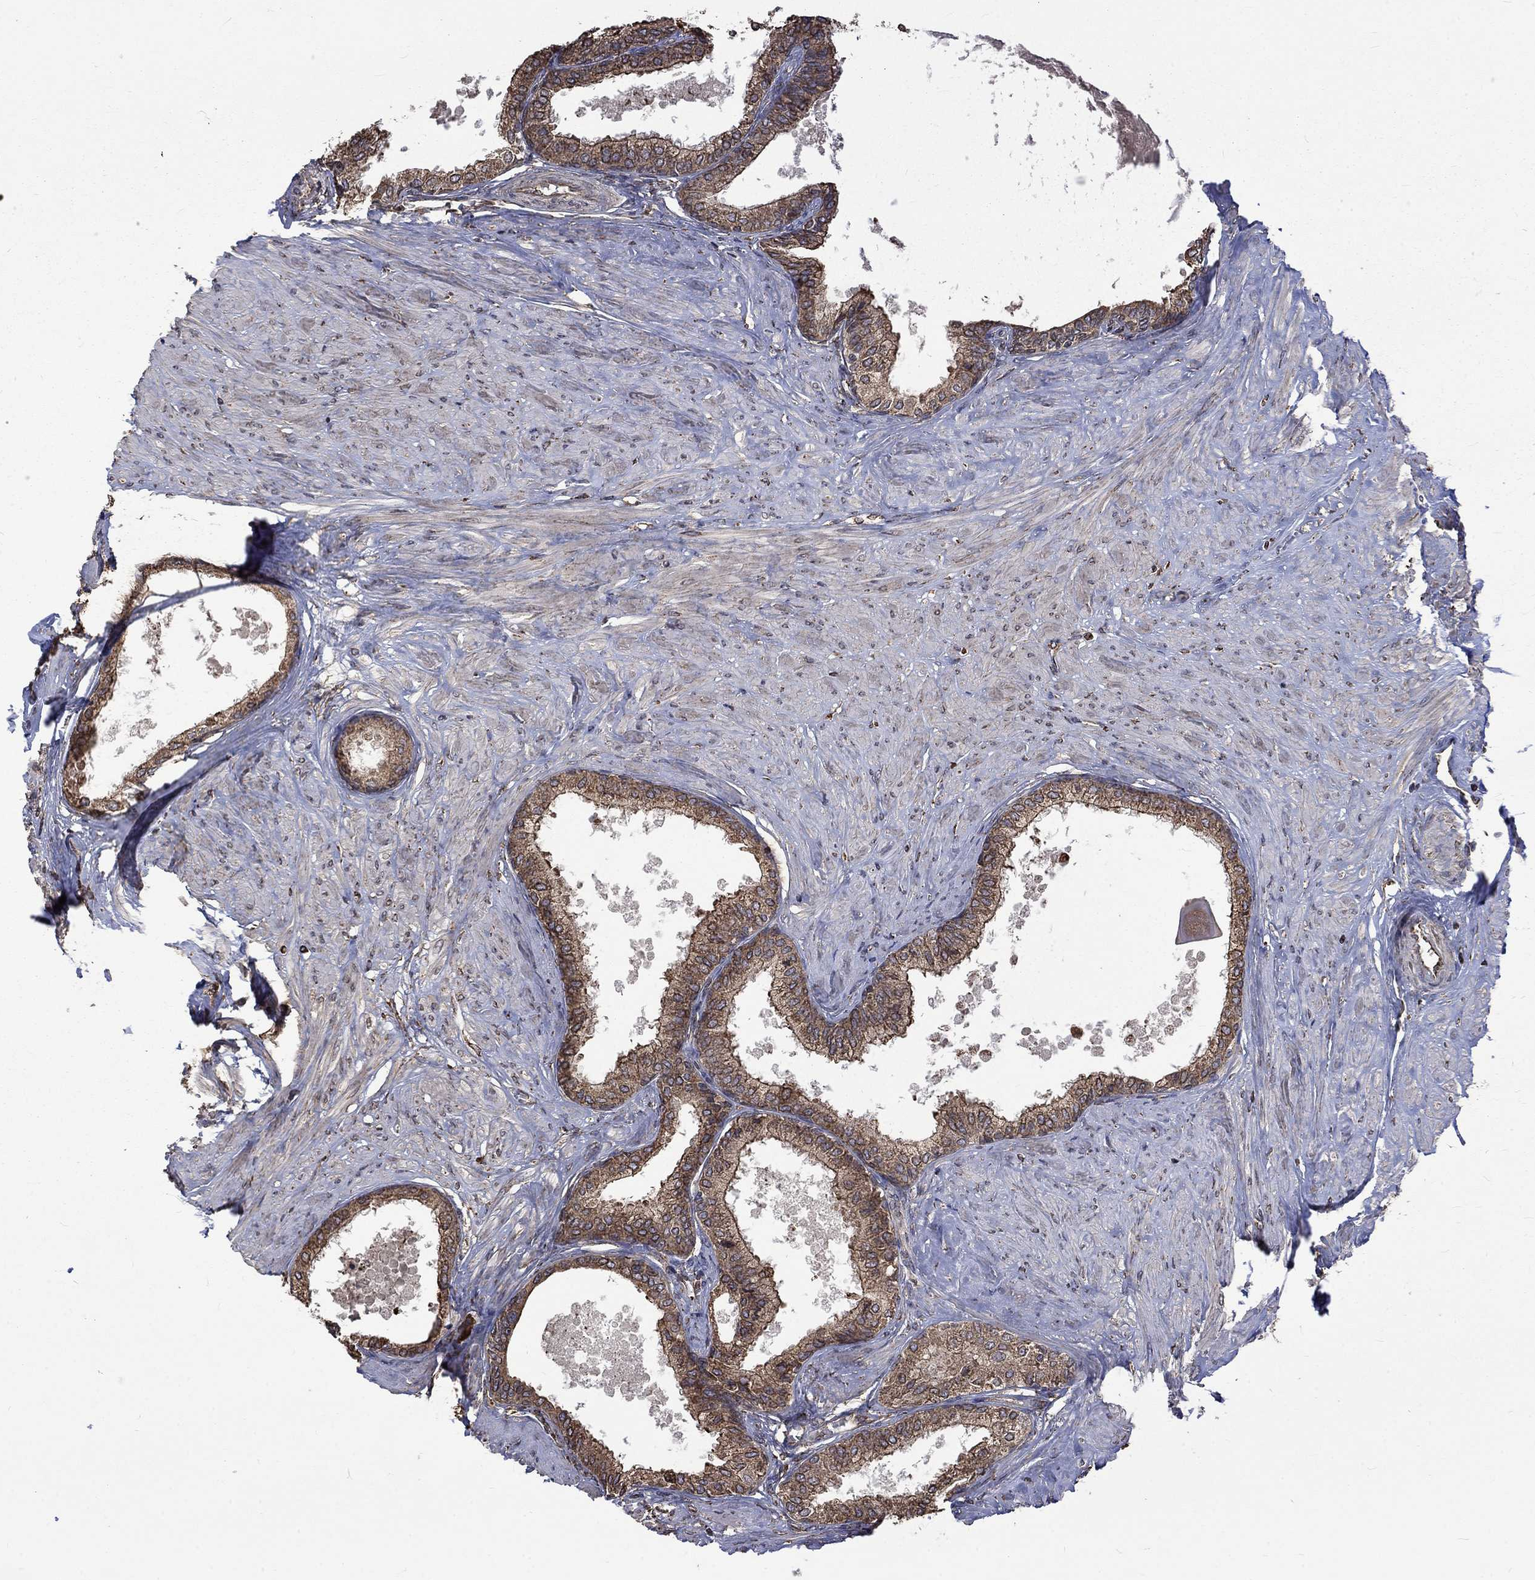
{"staining": {"intensity": "moderate", "quantity": "25%-75%", "location": "cytoplasmic/membranous"}, "tissue": "prostate", "cell_type": "Glandular cells", "image_type": "normal", "snomed": [{"axis": "morphology", "description": "Normal tissue, NOS"}, {"axis": "topography", "description": "Prostate"}], "caption": "Human prostate stained with a brown dye exhibits moderate cytoplasmic/membranous positive expression in about 25%-75% of glandular cells.", "gene": "ESRRA", "patient": {"sex": "male", "age": 63}}